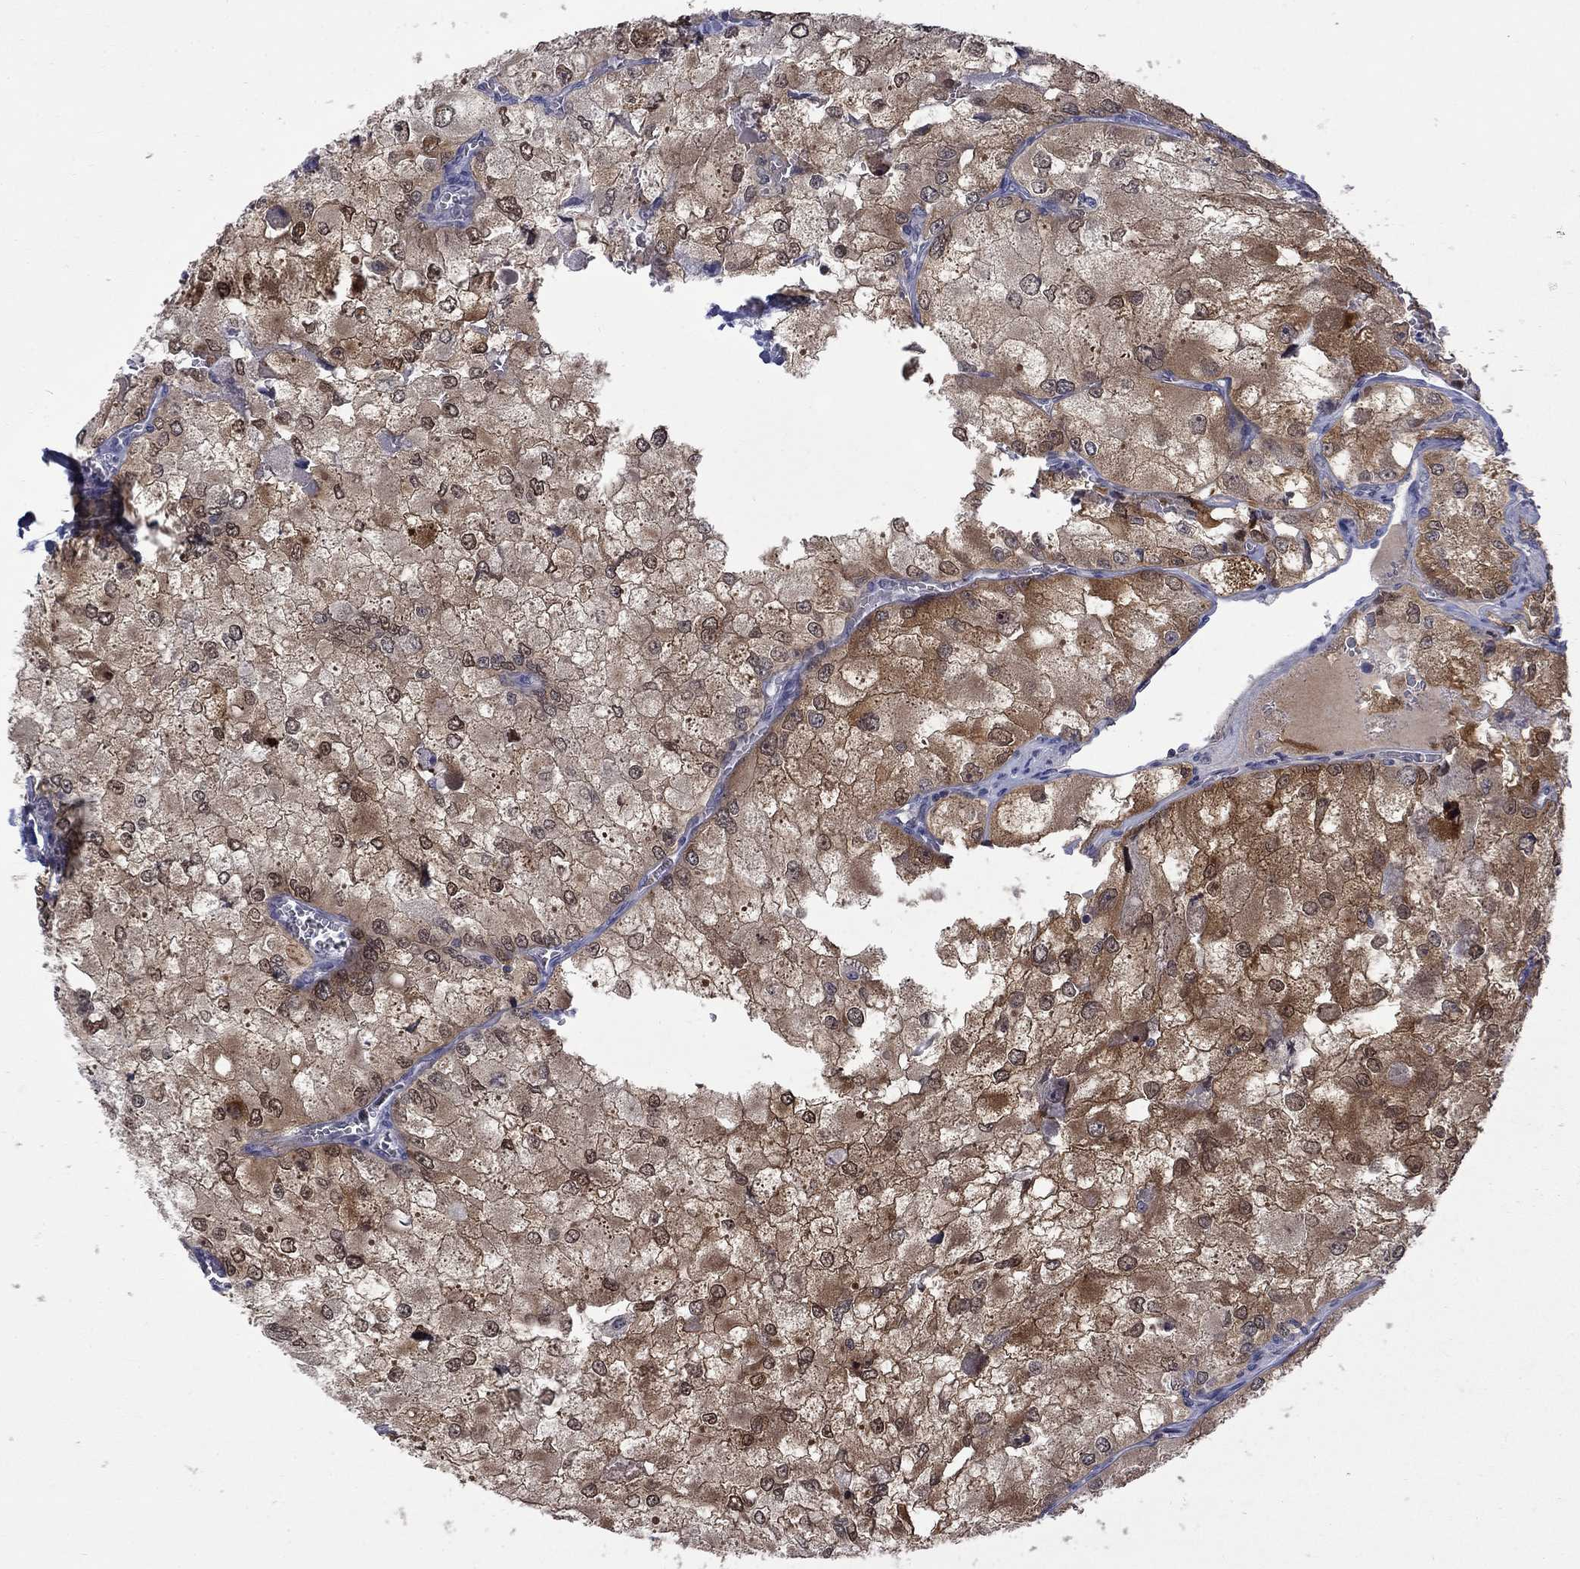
{"staining": {"intensity": "moderate", "quantity": "25%-75%", "location": "cytoplasmic/membranous"}, "tissue": "renal cancer", "cell_type": "Tumor cells", "image_type": "cancer", "snomed": [{"axis": "morphology", "description": "Adenocarcinoma, NOS"}, {"axis": "topography", "description": "Kidney"}], "caption": "Renal adenocarcinoma stained for a protein displays moderate cytoplasmic/membranous positivity in tumor cells. The protein is stained brown, and the nuclei are stained in blue (DAB IHC with brightfield microscopy, high magnification).", "gene": "HKDC1", "patient": {"sex": "female", "age": 70}}